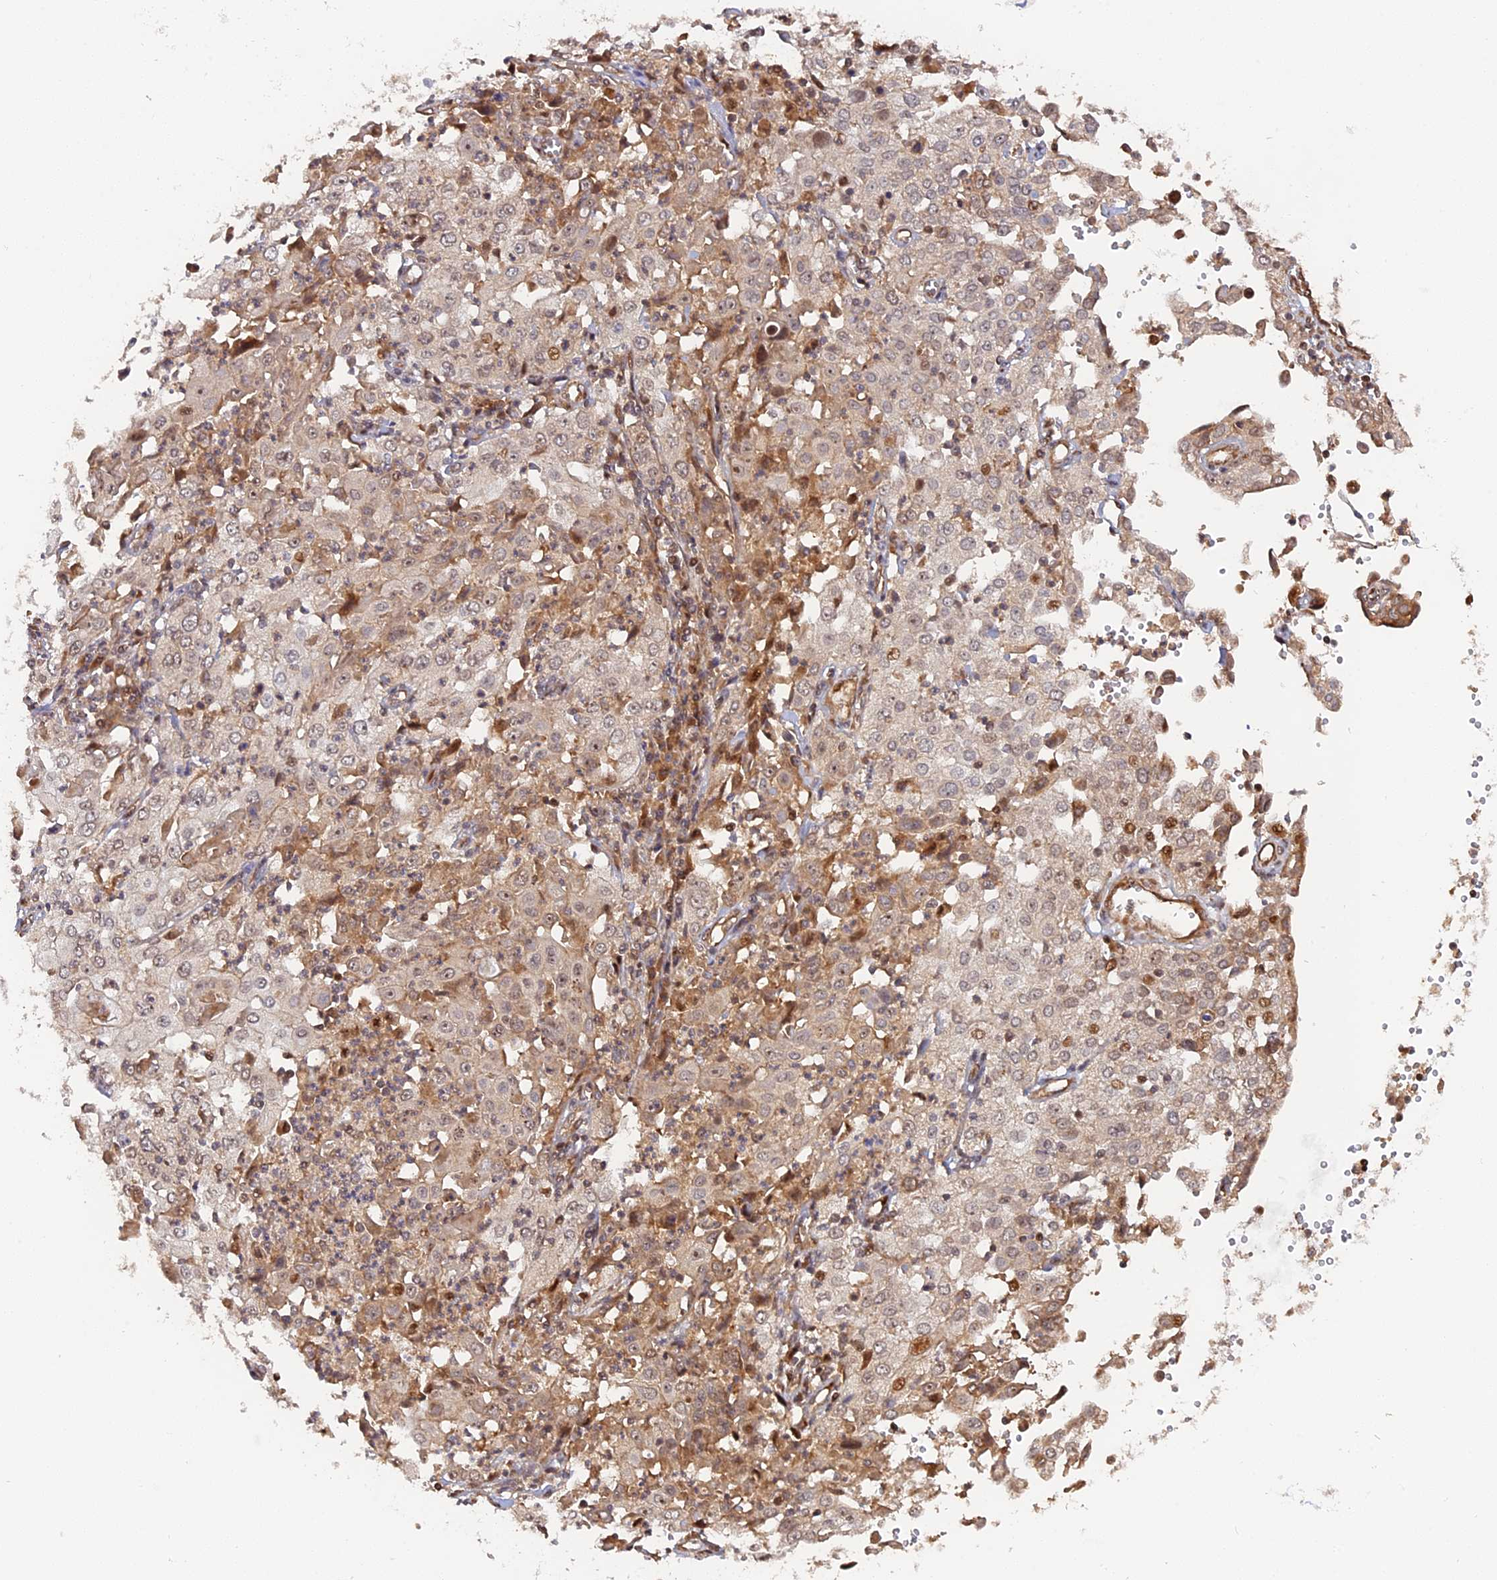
{"staining": {"intensity": "moderate", "quantity": "<25%", "location": "cytoplasmic/membranous,nuclear"}, "tissue": "cervical cancer", "cell_type": "Tumor cells", "image_type": "cancer", "snomed": [{"axis": "morphology", "description": "Squamous cell carcinoma, NOS"}, {"axis": "topography", "description": "Cervix"}], "caption": "An image of cervical cancer (squamous cell carcinoma) stained for a protein shows moderate cytoplasmic/membranous and nuclear brown staining in tumor cells.", "gene": "ANKRD24", "patient": {"sex": "female", "age": 39}}